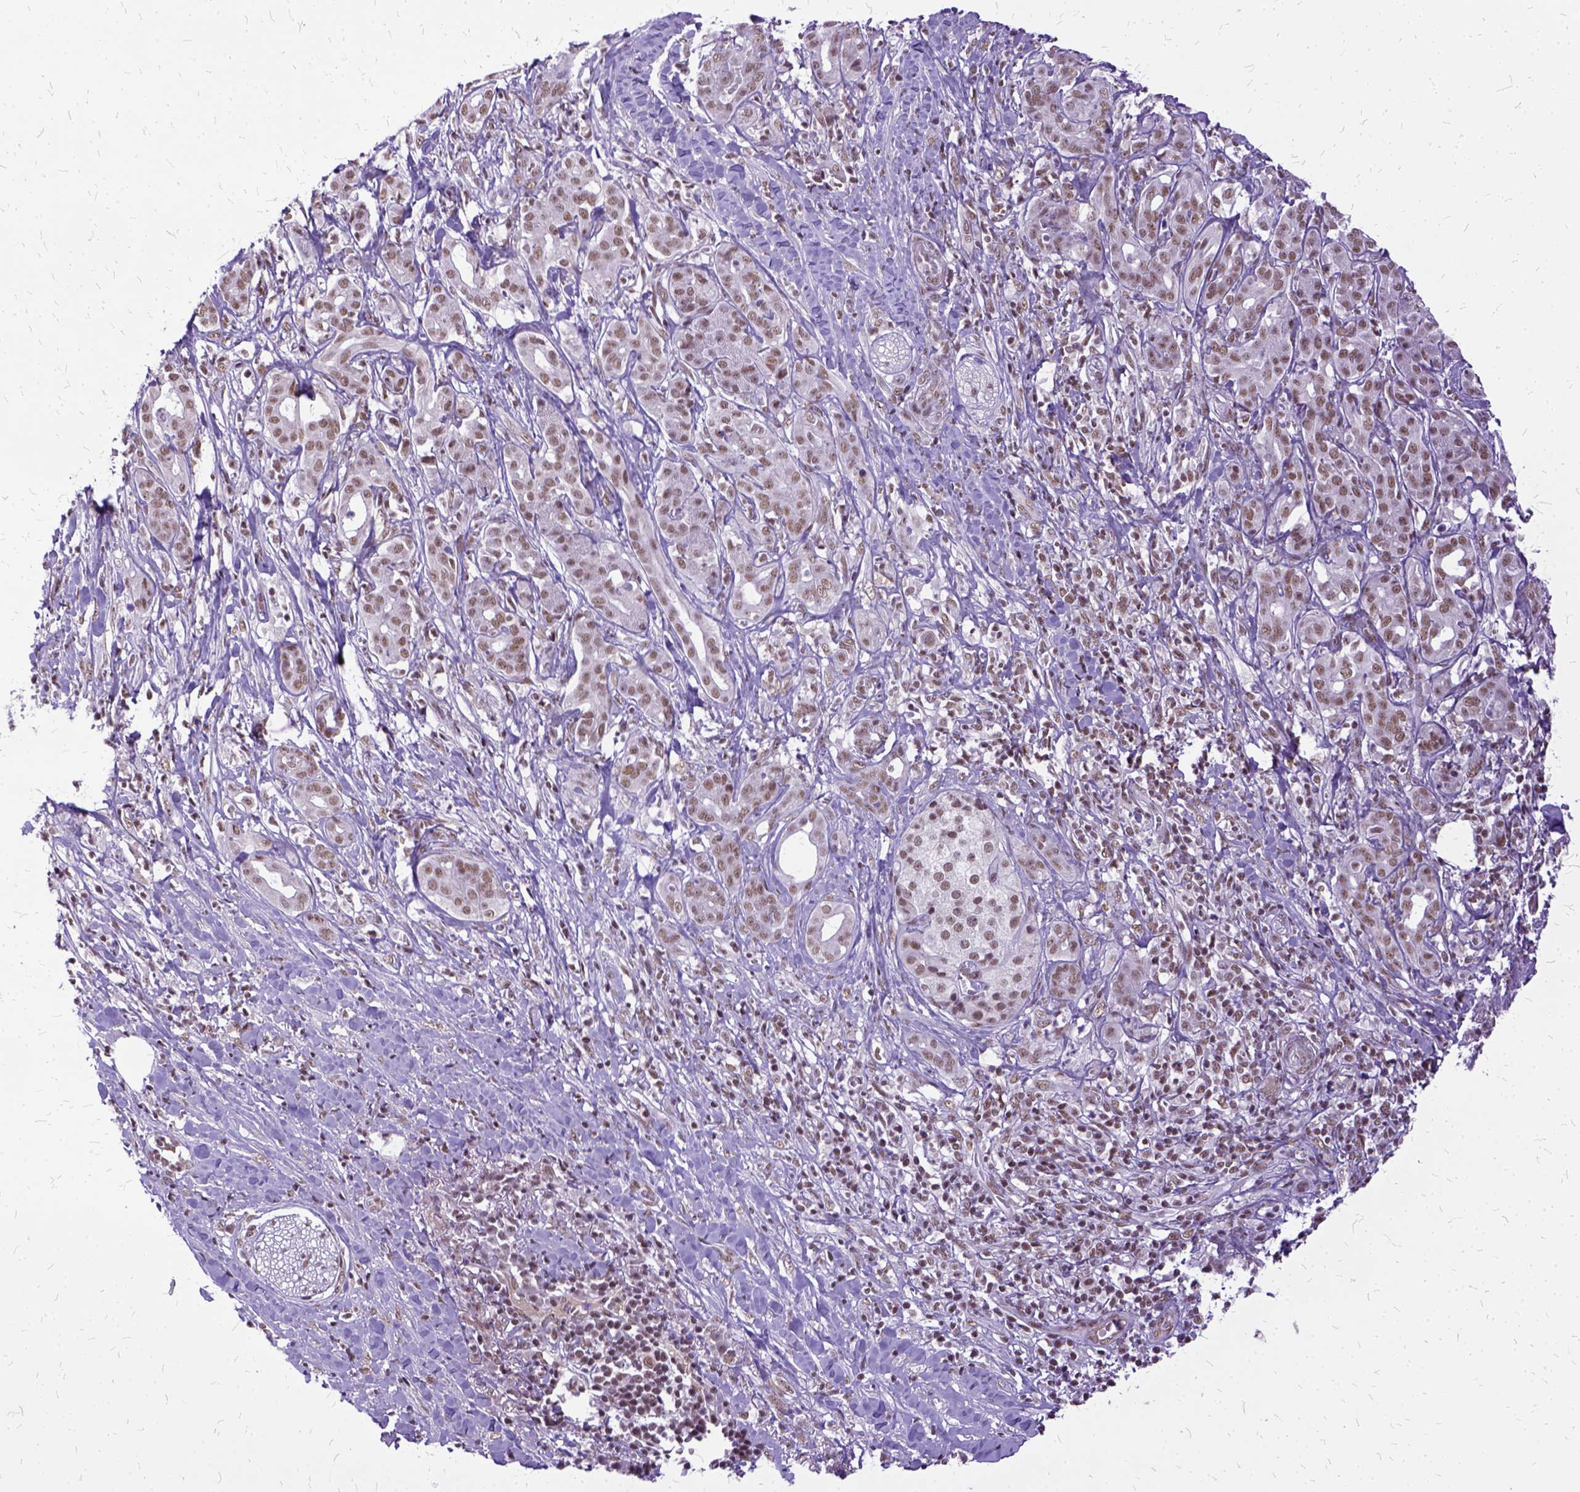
{"staining": {"intensity": "moderate", "quantity": ">75%", "location": "nuclear"}, "tissue": "pancreatic cancer", "cell_type": "Tumor cells", "image_type": "cancer", "snomed": [{"axis": "morphology", "description": "Adenocarcinoma, NOS"}, {"axis": "topography", "description": "Pancreas"}], "caption": "Protein expression analysis of adenocarcinoma (pancreatic) displays moderate nuclear expression in approximately >75% of tumor cells. (Brightfield microscopy of DAB IHC at high magnification).", "gene": "SETD1A", "patient": {"sex": "male", "age": 61}}